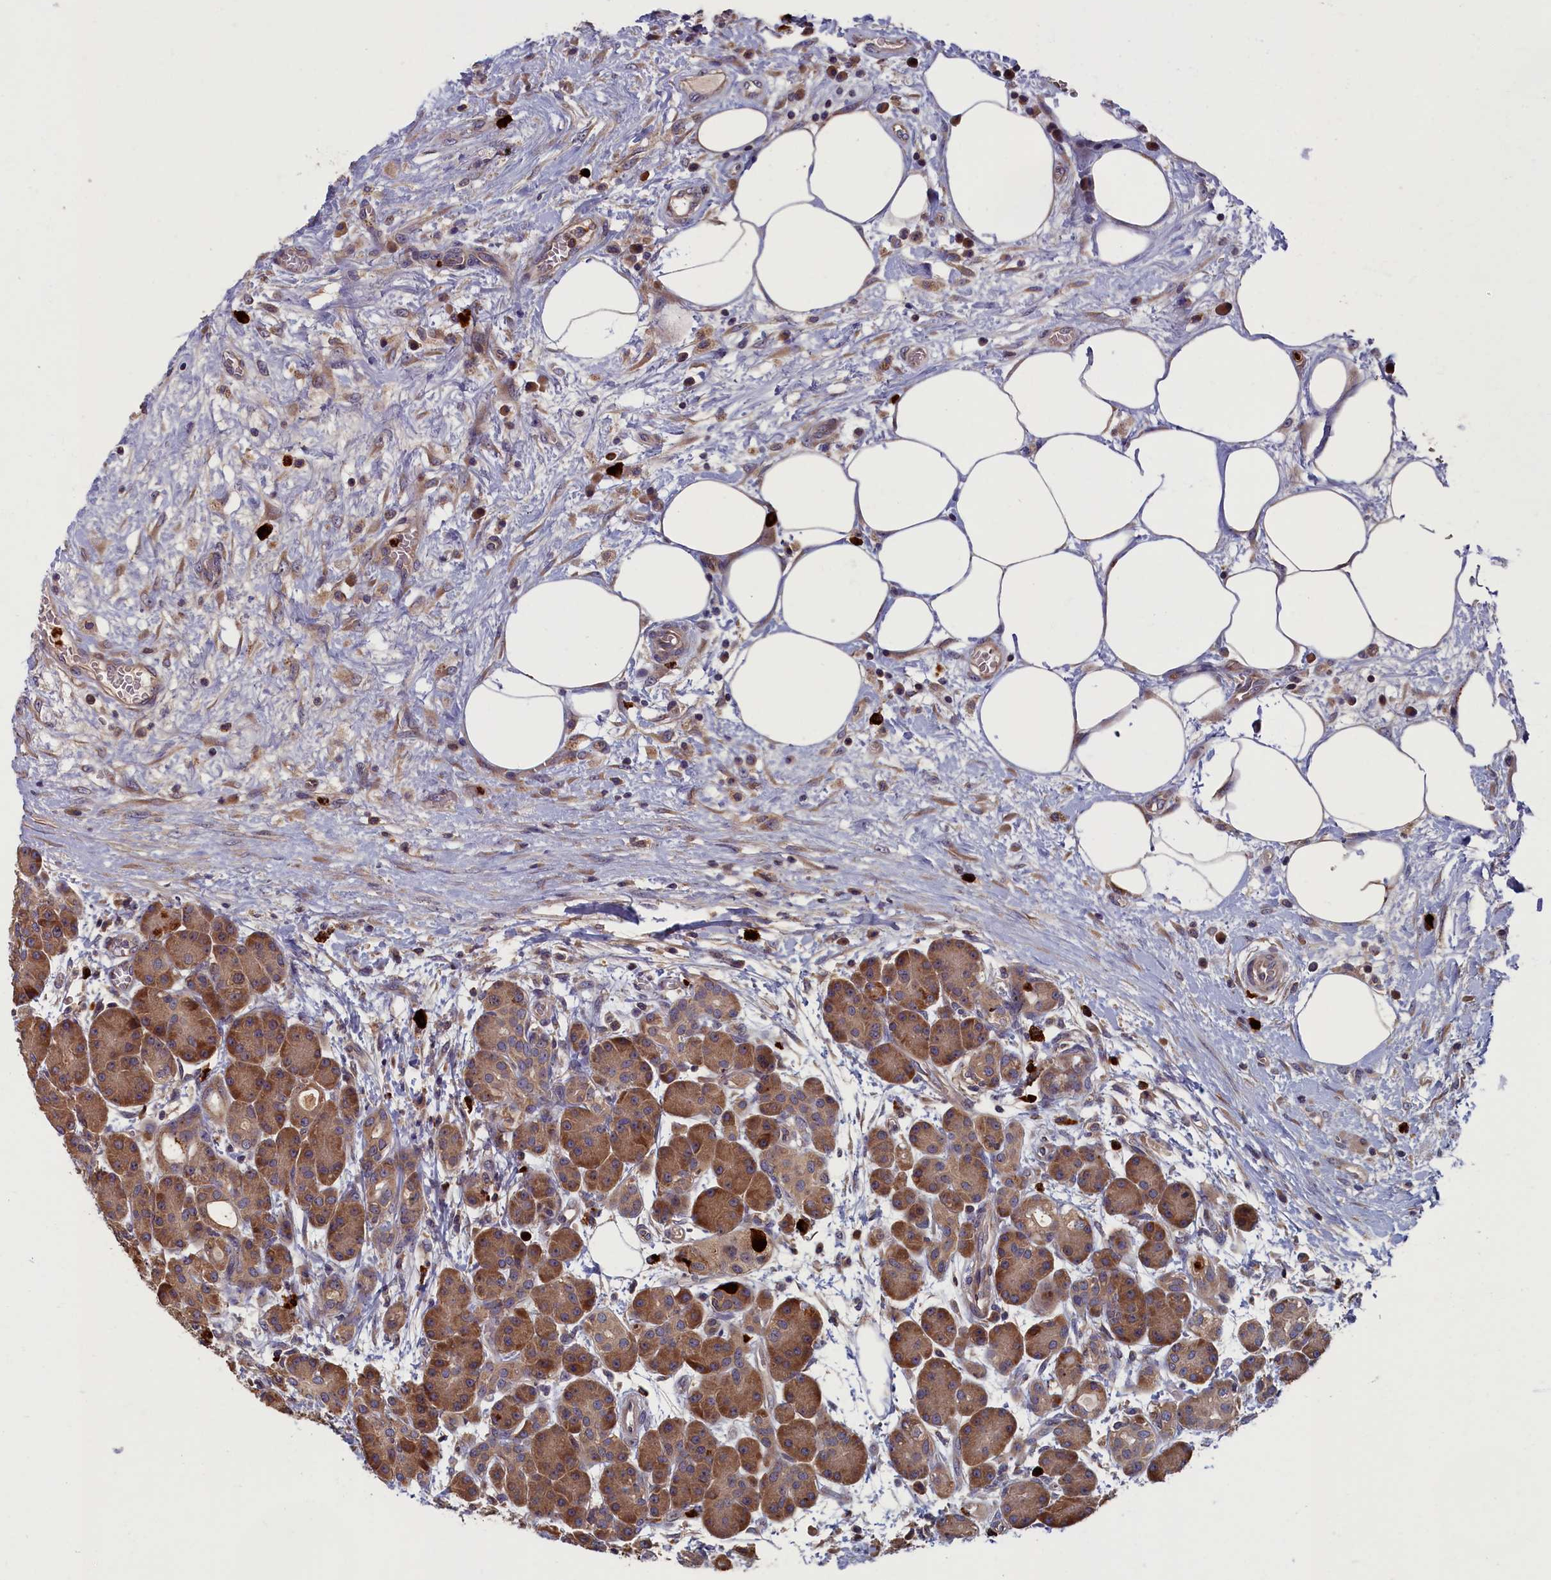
{"staining": {"intensity": "strong", "quantity": ">75%", "location": "cytoplasmic/membranous"}, "tissue": "pancreas", "cell_type": "Exocrine glandular cells", "image_type": "normal", "snomed": [{"axis": "morphology", "description": "Normal tissue, NOS"}, {"axis": "topography", "description": "Pancreas"}], "caption": "IHC of unremarkable human pancreas demonstrates high levels of strong cytoplasmic/membranous expression in approximately >75% of exocrine glandular cells. Immunohistochemistry (ihc) stains the protein of interest in brown and the nuclei are stained blue.", "gene": "TNK2", "patient": {"sex": "male", "age": 63}}